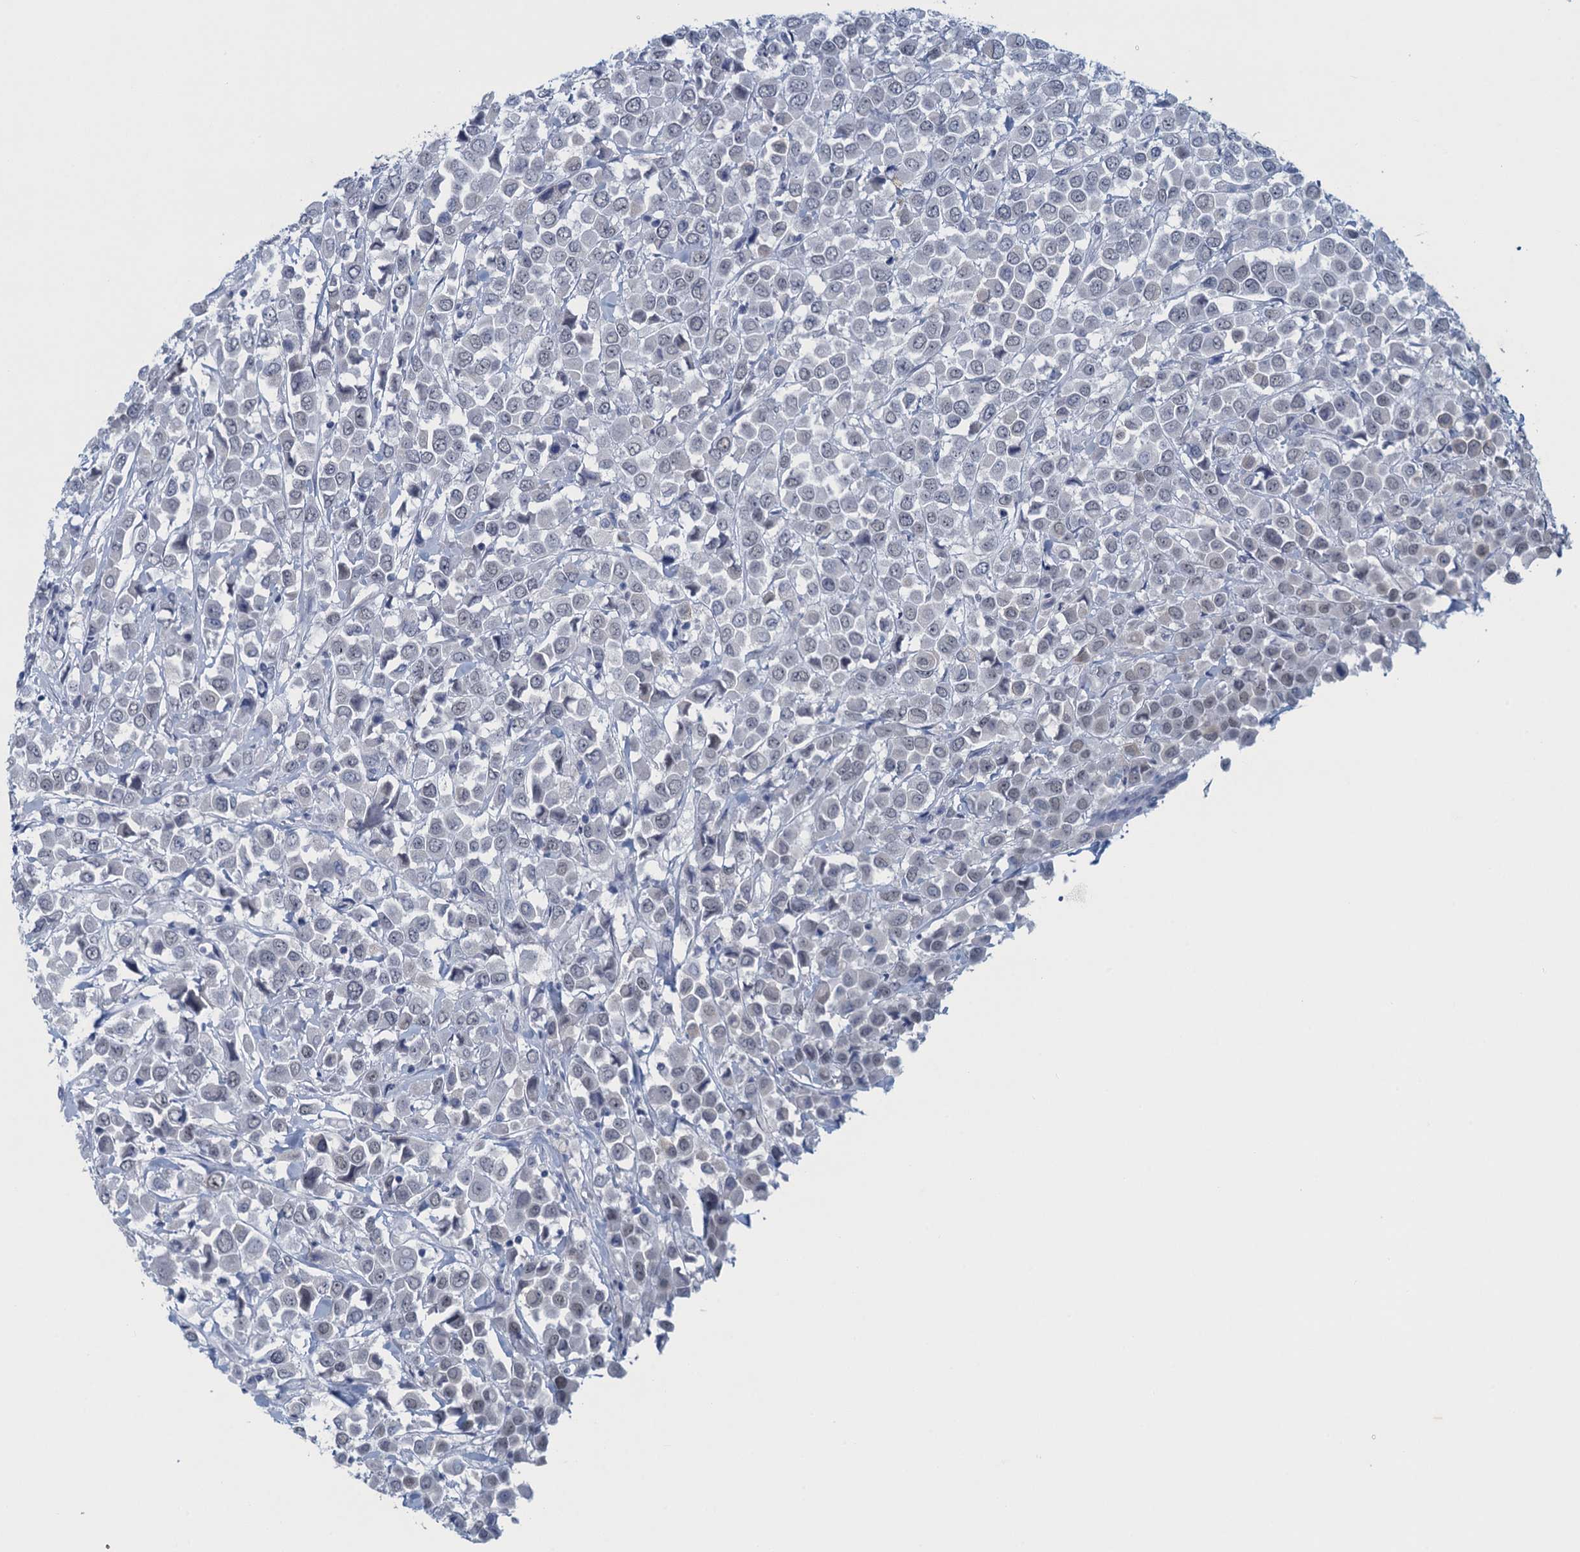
{"staining": {"intensity": "negative", "quantity": "none", "location": "none"}, "tissue": "breast cancer", "cell_type": "Tumor cells", "image_type": "cancer", "snomed": [{"axis": "morphology", "description": "Duct carcinoma"}, {"axis": "topography", "description": "Breast"}], "caption": "Immunohistochemistry (IHC) photomicrograph of neoplastic tissue: breast cancer stained with DAB (3,3'-diaminobenzidine) demonstrates no significant protein positivity in tumor cells. (Brightfield microscopy of DAB (3,3'-diaminobenzidine) immunohistochemistry at high magnification).", "gene": "ENSG00000131152", "patient": {"sex": "female", "age": 61}}